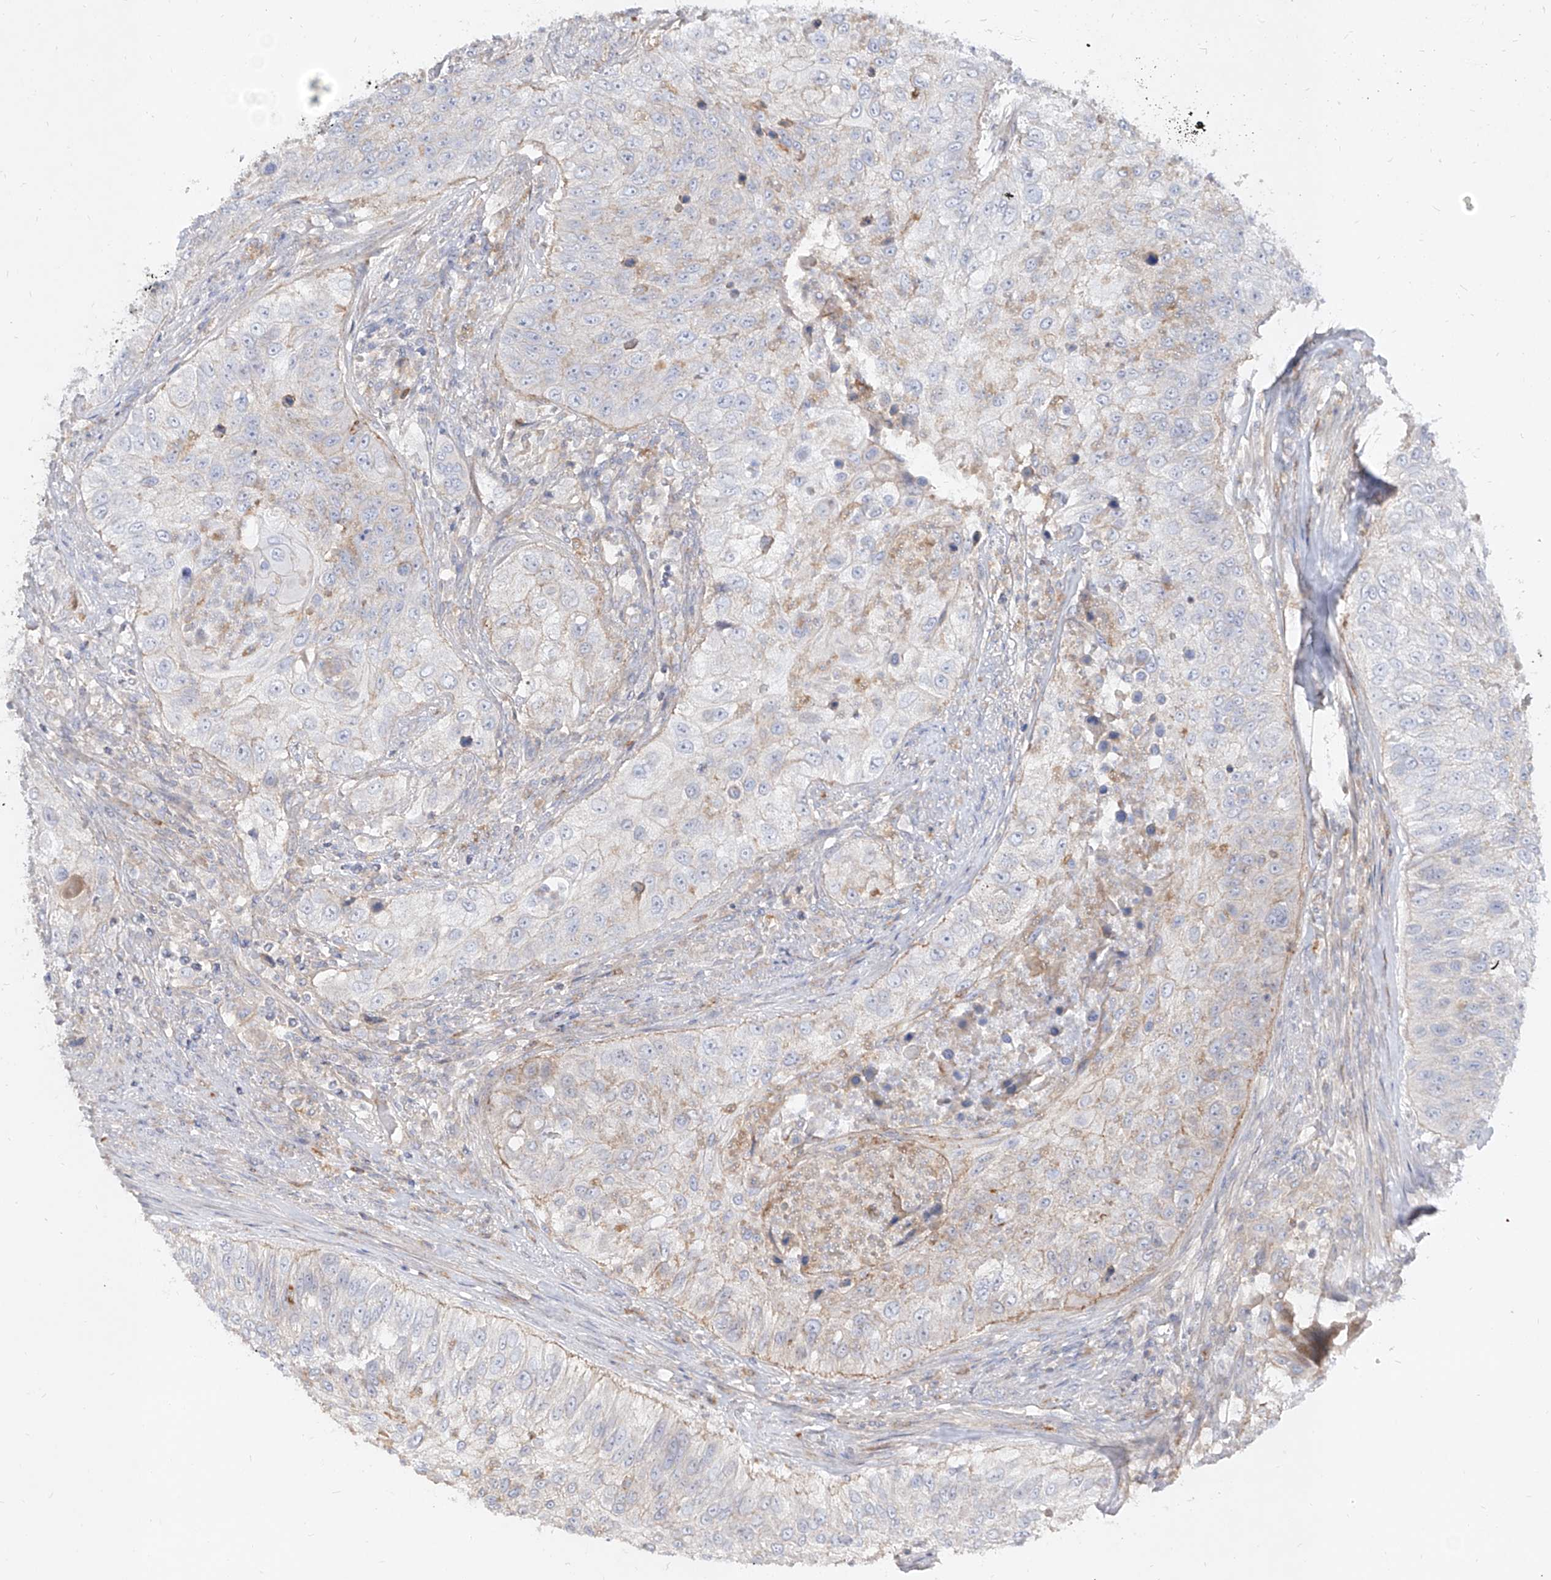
{"staining": {"intensity": "negative", "quantity": "none", "location": "none"}, "tissue": "urothelial cancer", "cell_type": "Tumor cells", "image_type": "cancer", "snomed": [{"axis": "morphology", "description": "Urothelial carcinoma, High grade"}, {"axis": "topography", "description": "Urinary bladder"}], "caption": "Human urothelial carcinoma (high-grade) stained for a protein using IHC shows no positivity in tumor cells.", "gene": "RBFOX3", "patient": {"sex": "female", "age": 60}}